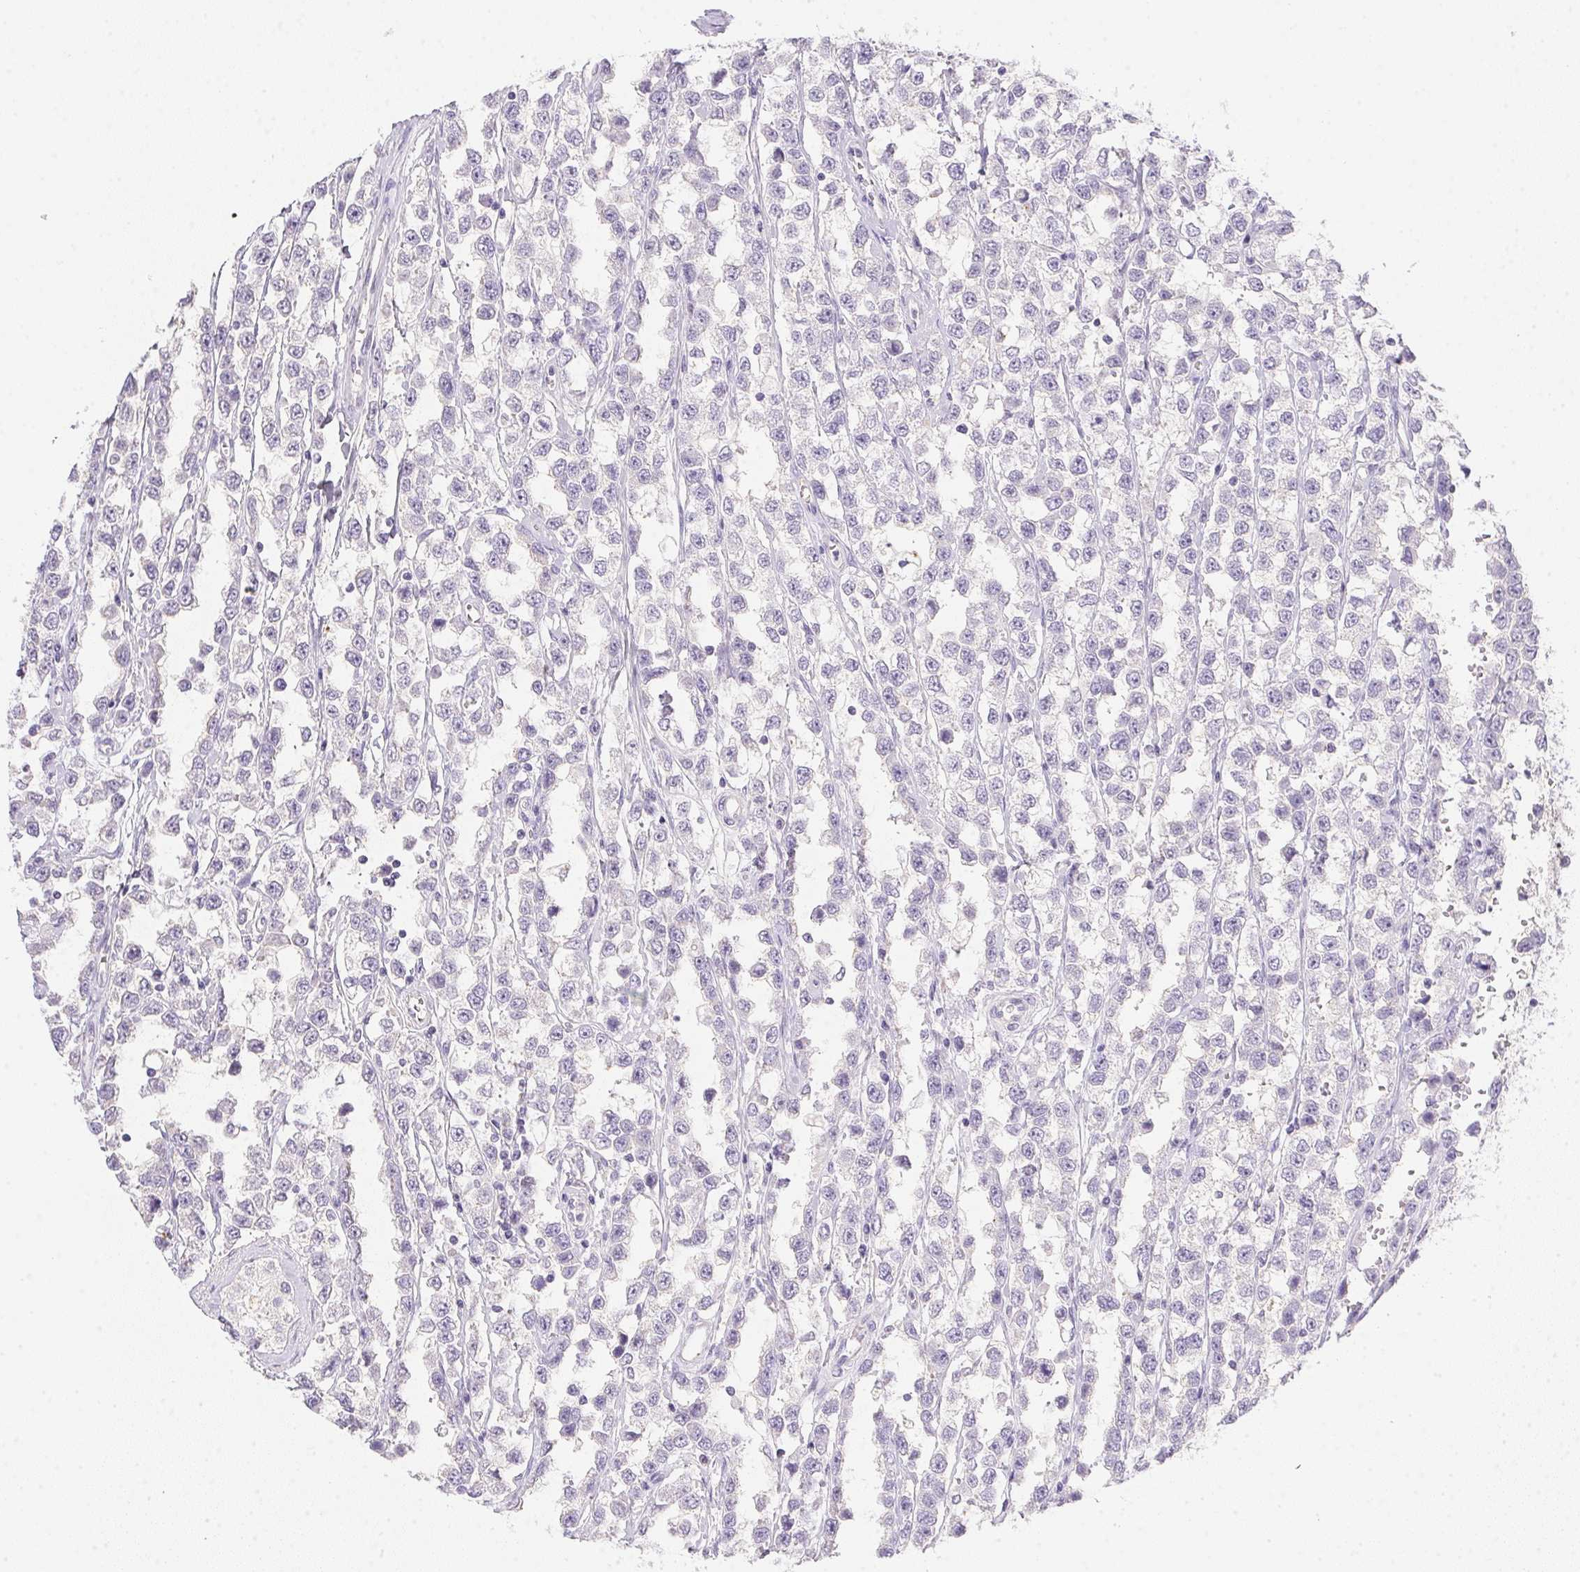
{"staining": {"intensity": "negative", "quantity": "none", "location": "none"}, "tissue": "testis cancer", "cell_type": "Tumor cells", "image_type": "cancer", "snomed": [{"axis": "morphology", "description": "Seminoma, NOS"}, {"axis": "topography", "description": "Testis"}], "caption": "Immunohistochemistry image of neoplastic tissue: testis cancer stained with DAB (3,3'-diaminobenzidine) displays no significant protein expression in tumor cells.", "gene": "SLC17A7", "patient": {"sex": "male", "age": 34}}